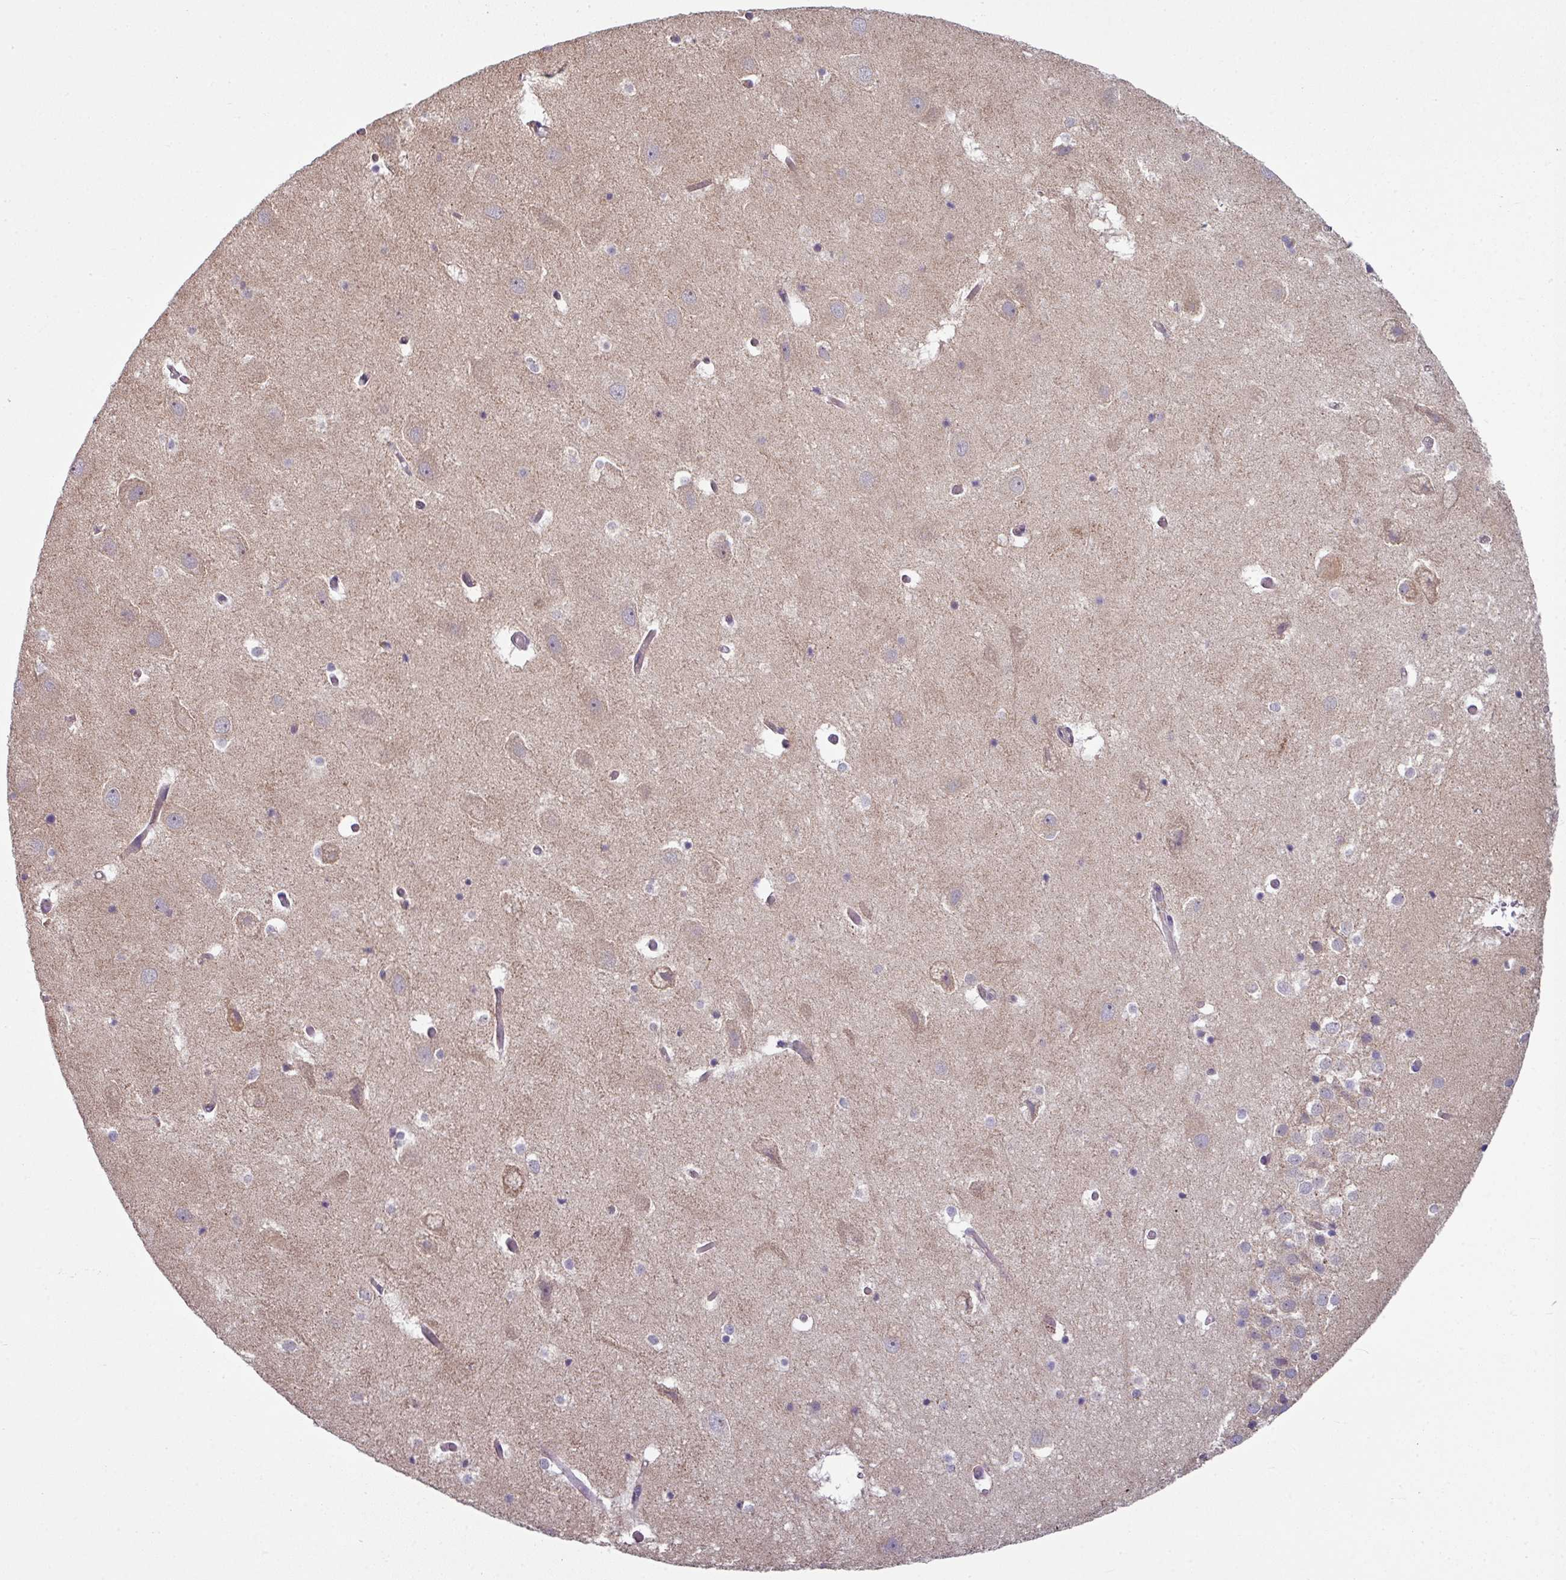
{"staining": {"intensity": "negative", "quantity": "none", "location": "none"}, "tissue": "hippocampus", "cell_type": "Glial cells", "image_type": "normal", "snomed": [{"axis": "morphology", "description": "Normal tissue, NOS"}, {"axis": "topography", "description": "Hippocampus"}], "caption": "This is an IHC image of normal human hippocampus. There is no expression in glial cells.", "gene": "LRRC9", "patient": {"sex": "female", "age": 52}}